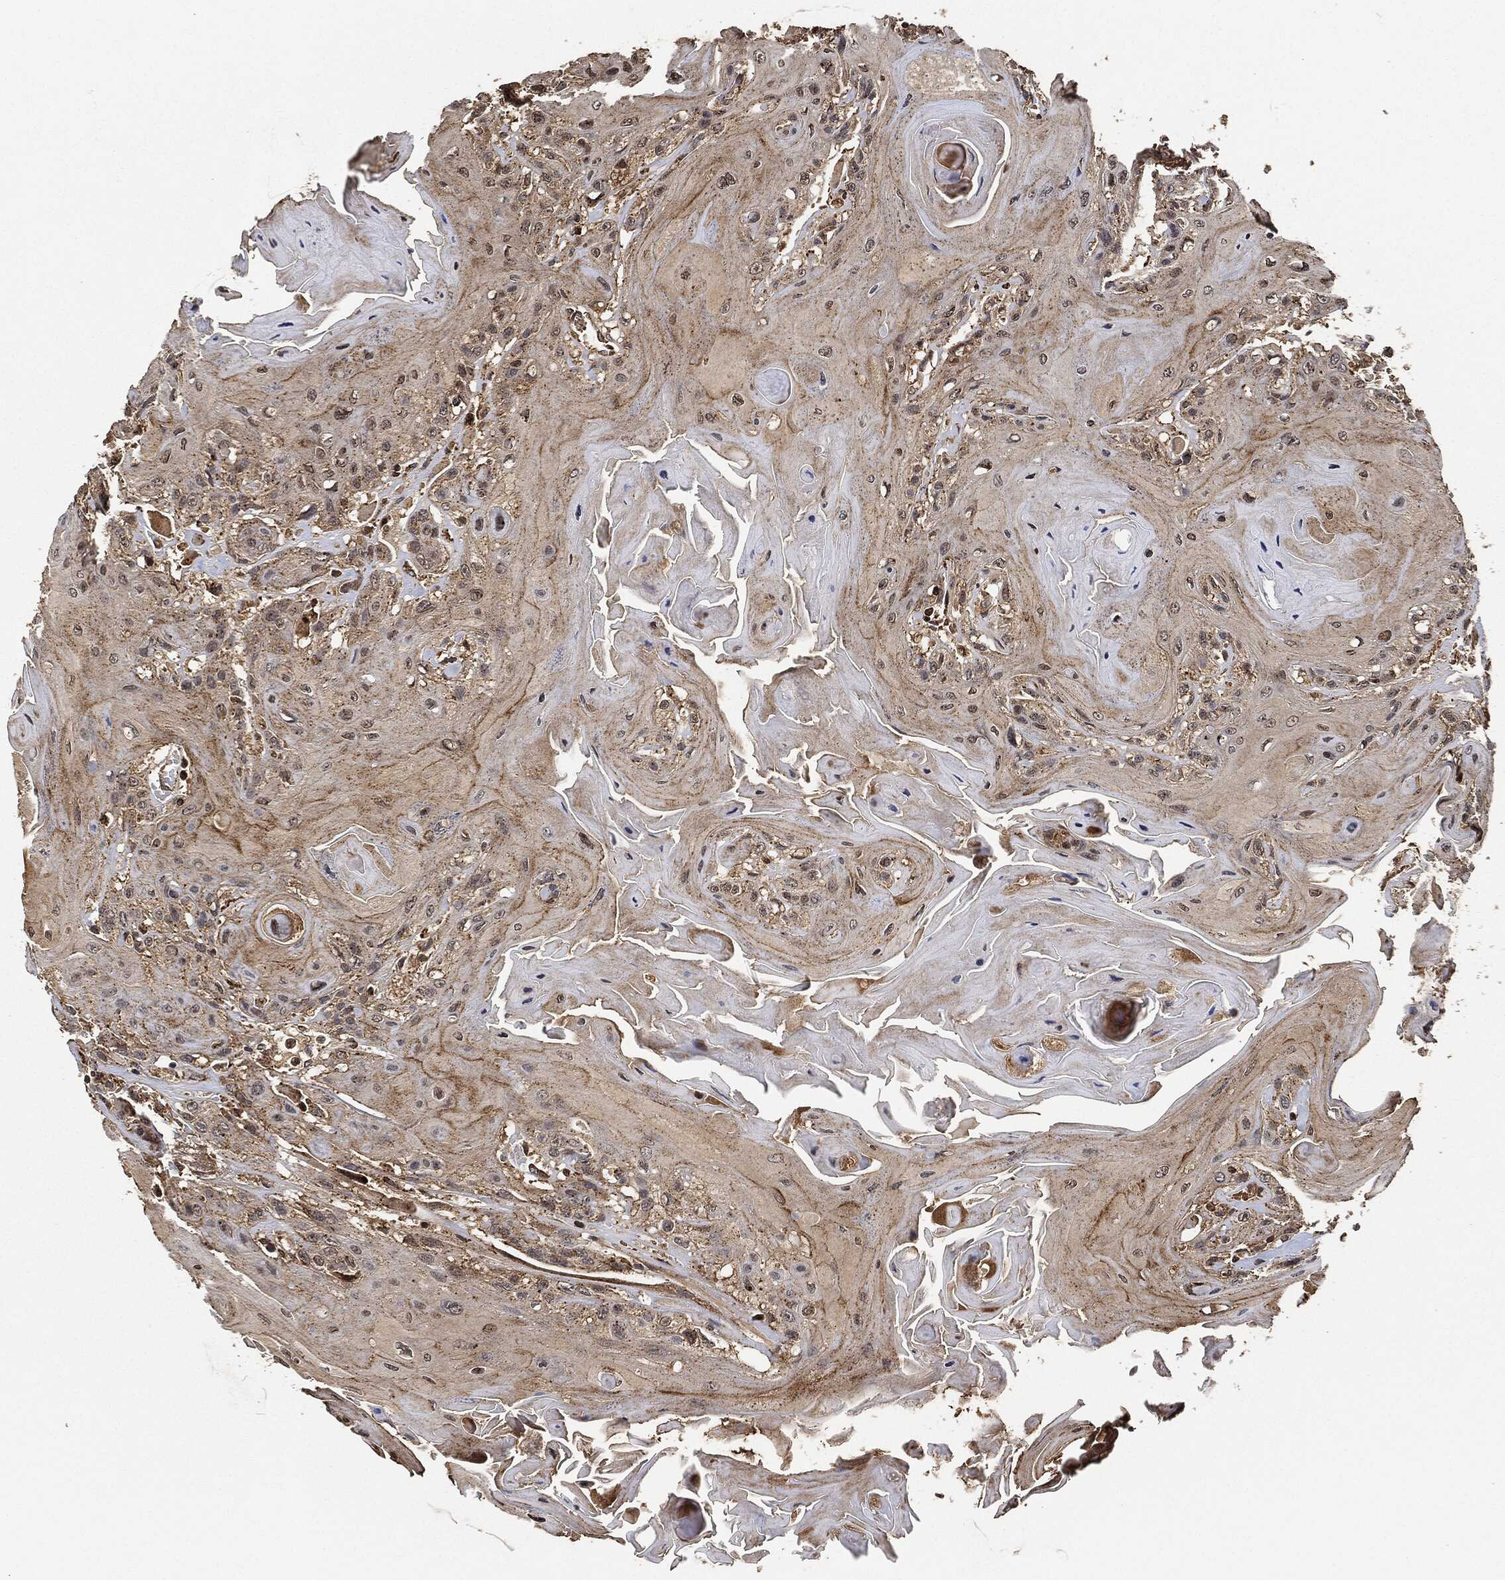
{"staining": {"intensity": "weak", "quantity": "25%-75%", "location": "cytoplasmic/membranous"}, "tissue": "head and neck cancer", "cell_type": "Tumor cells", "image_type": "cancer", "snomed": [{"axis": "morphology", "description": "Squamous cell carcinoma, NOS"}, {"axis": "topography", "description": "Head-Neck"}], "caption": "Immunohistochemistry (IHC) (DAB) staining of head and neck squamous cell carcinoma demonstrates weak cytoplasmic/membranous protein positivity in approximately 25%-75% of tumor cells.", "gene": "MAP3K3", "patient": {"sex": "female", "age": 59}}